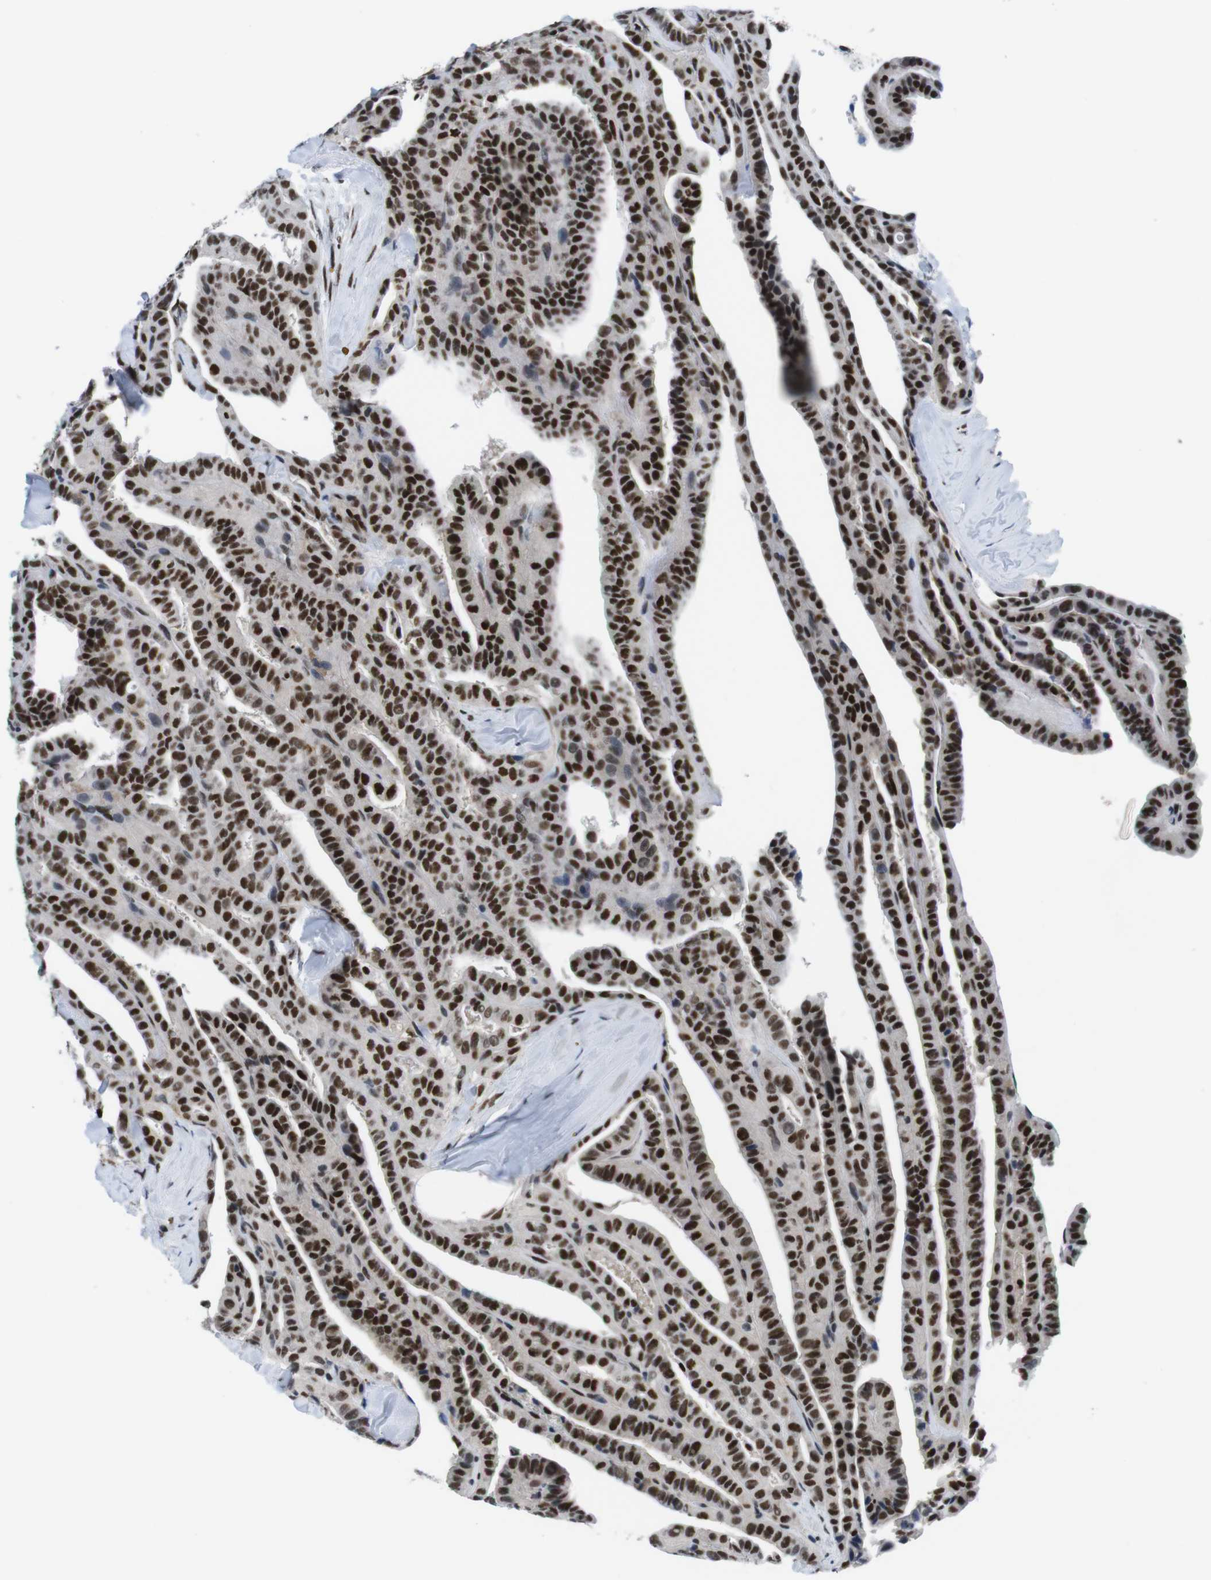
{"staining": {"intensity": "strong", "quantity": ">75%", "location": "nuclear"}, "tissue": "thyroid cancer", "cell_type": "Tumor cells", "image_type": "cancer", "snomed": [{"axis": "morphology", "description": "Papillary adenocarcinoma, NOS"}, {"axis": "topography", "description": "Thyroid gland"}], "caption": "A high-resolution photomicrograph shows IHC staining of thyroid cancer (papillary adenocarcinoma), which exhibits strong nuclear expression in approximately >75% of tumor cells.", "gene": "PSME3", "patient": {"sex": "male", "age": 77}}